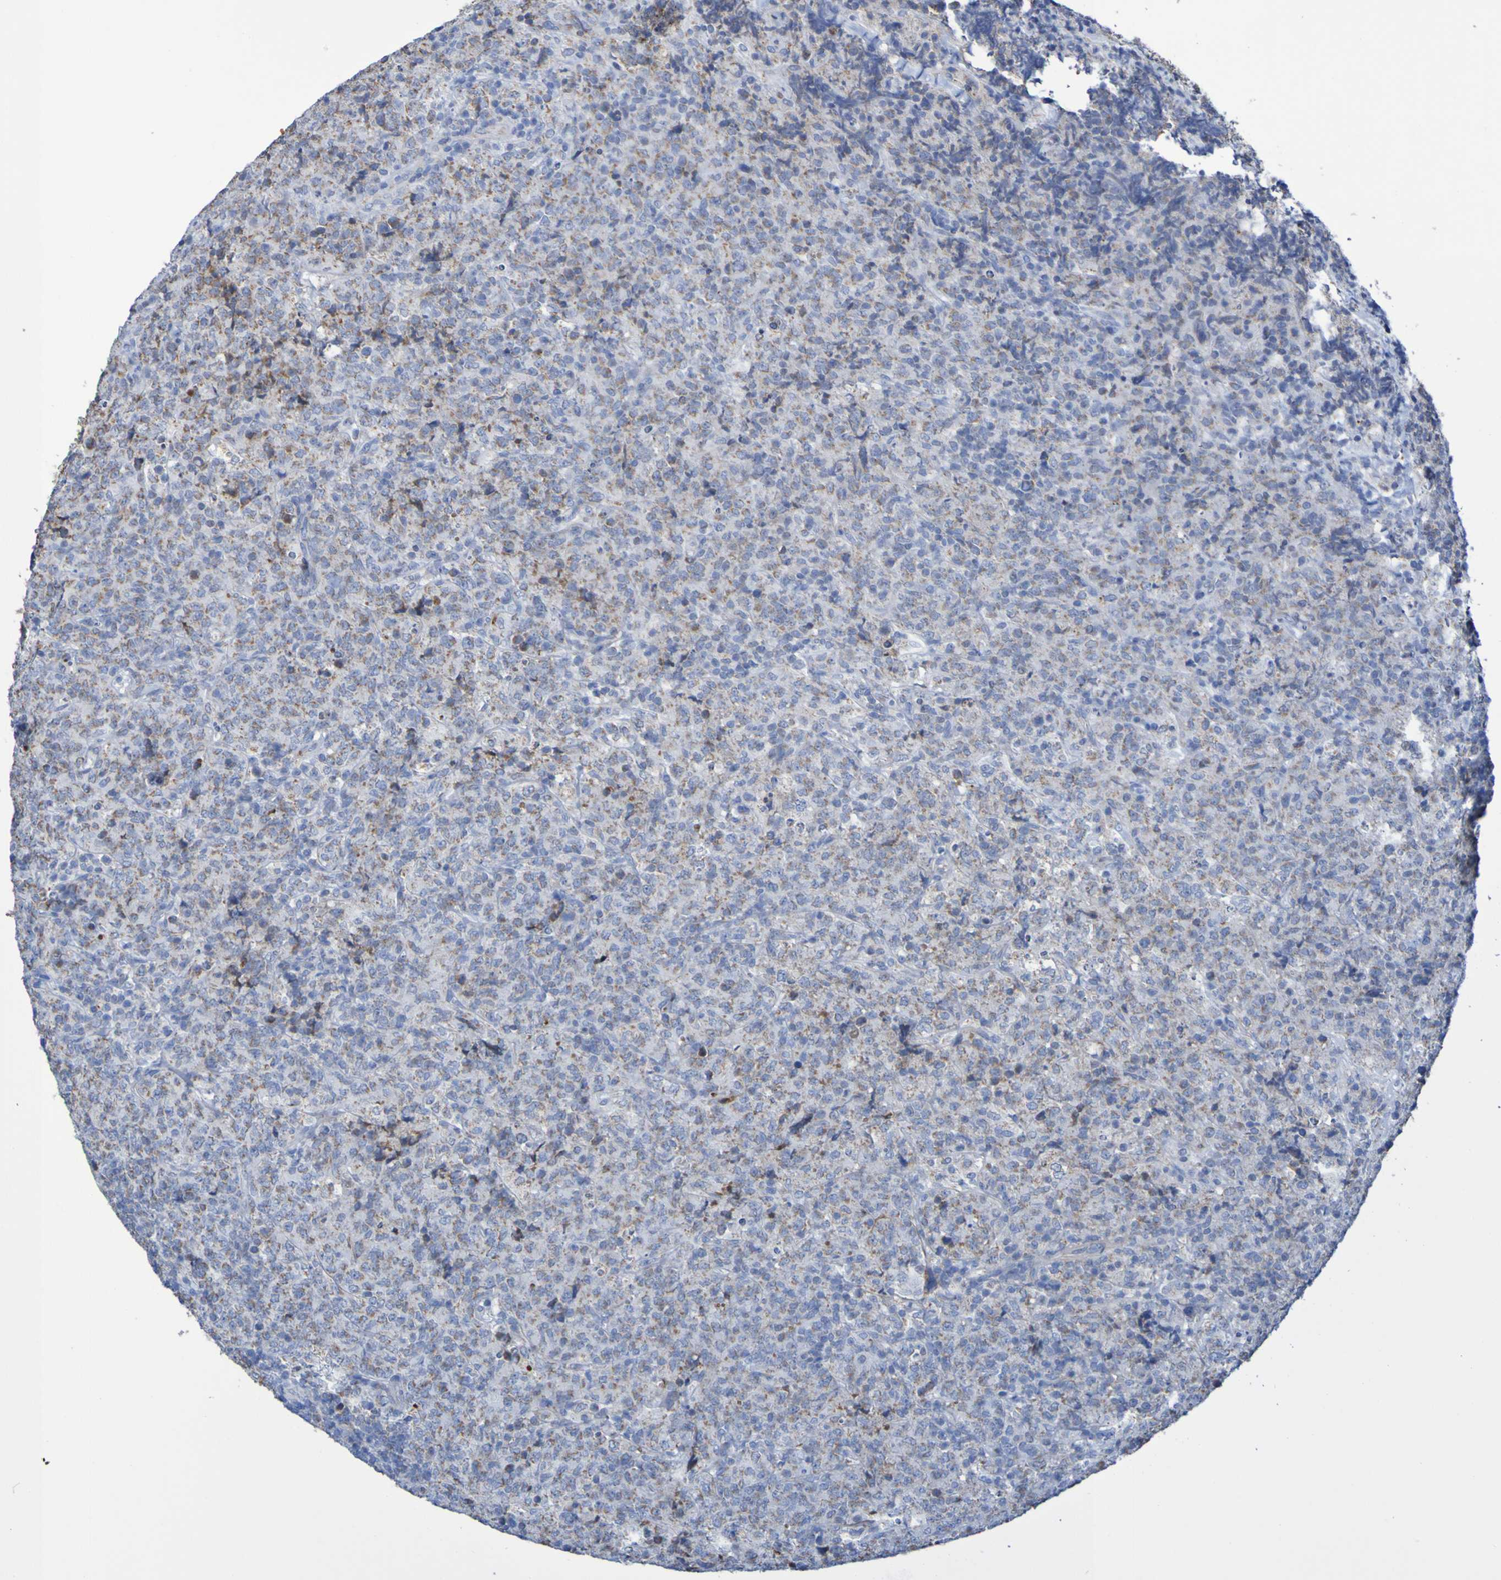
{"staining": {"intensity": "weak", "quantity": "25%-75%", "location": "cytoplasmic/membranous"}, "tissue": "lymphoma", "cell_type": "Tumor cells", "image_type": "cancer", "snomed": [{"axis": "morphology", "description": "Malignant lymphoma, non-Hodgkin's type, High grade"}, {"axis": "topography", "description": "Tonsil"}], "caption": "A micrograph of human high-grade malignant lymphoma, non-Hodgkin's type stained for a protein demonstrates weak cytoplasmic/membranous brown staining in tumor cells.", "gene": "CNTN2", "patient": {"sex": "female", "age": 36}}